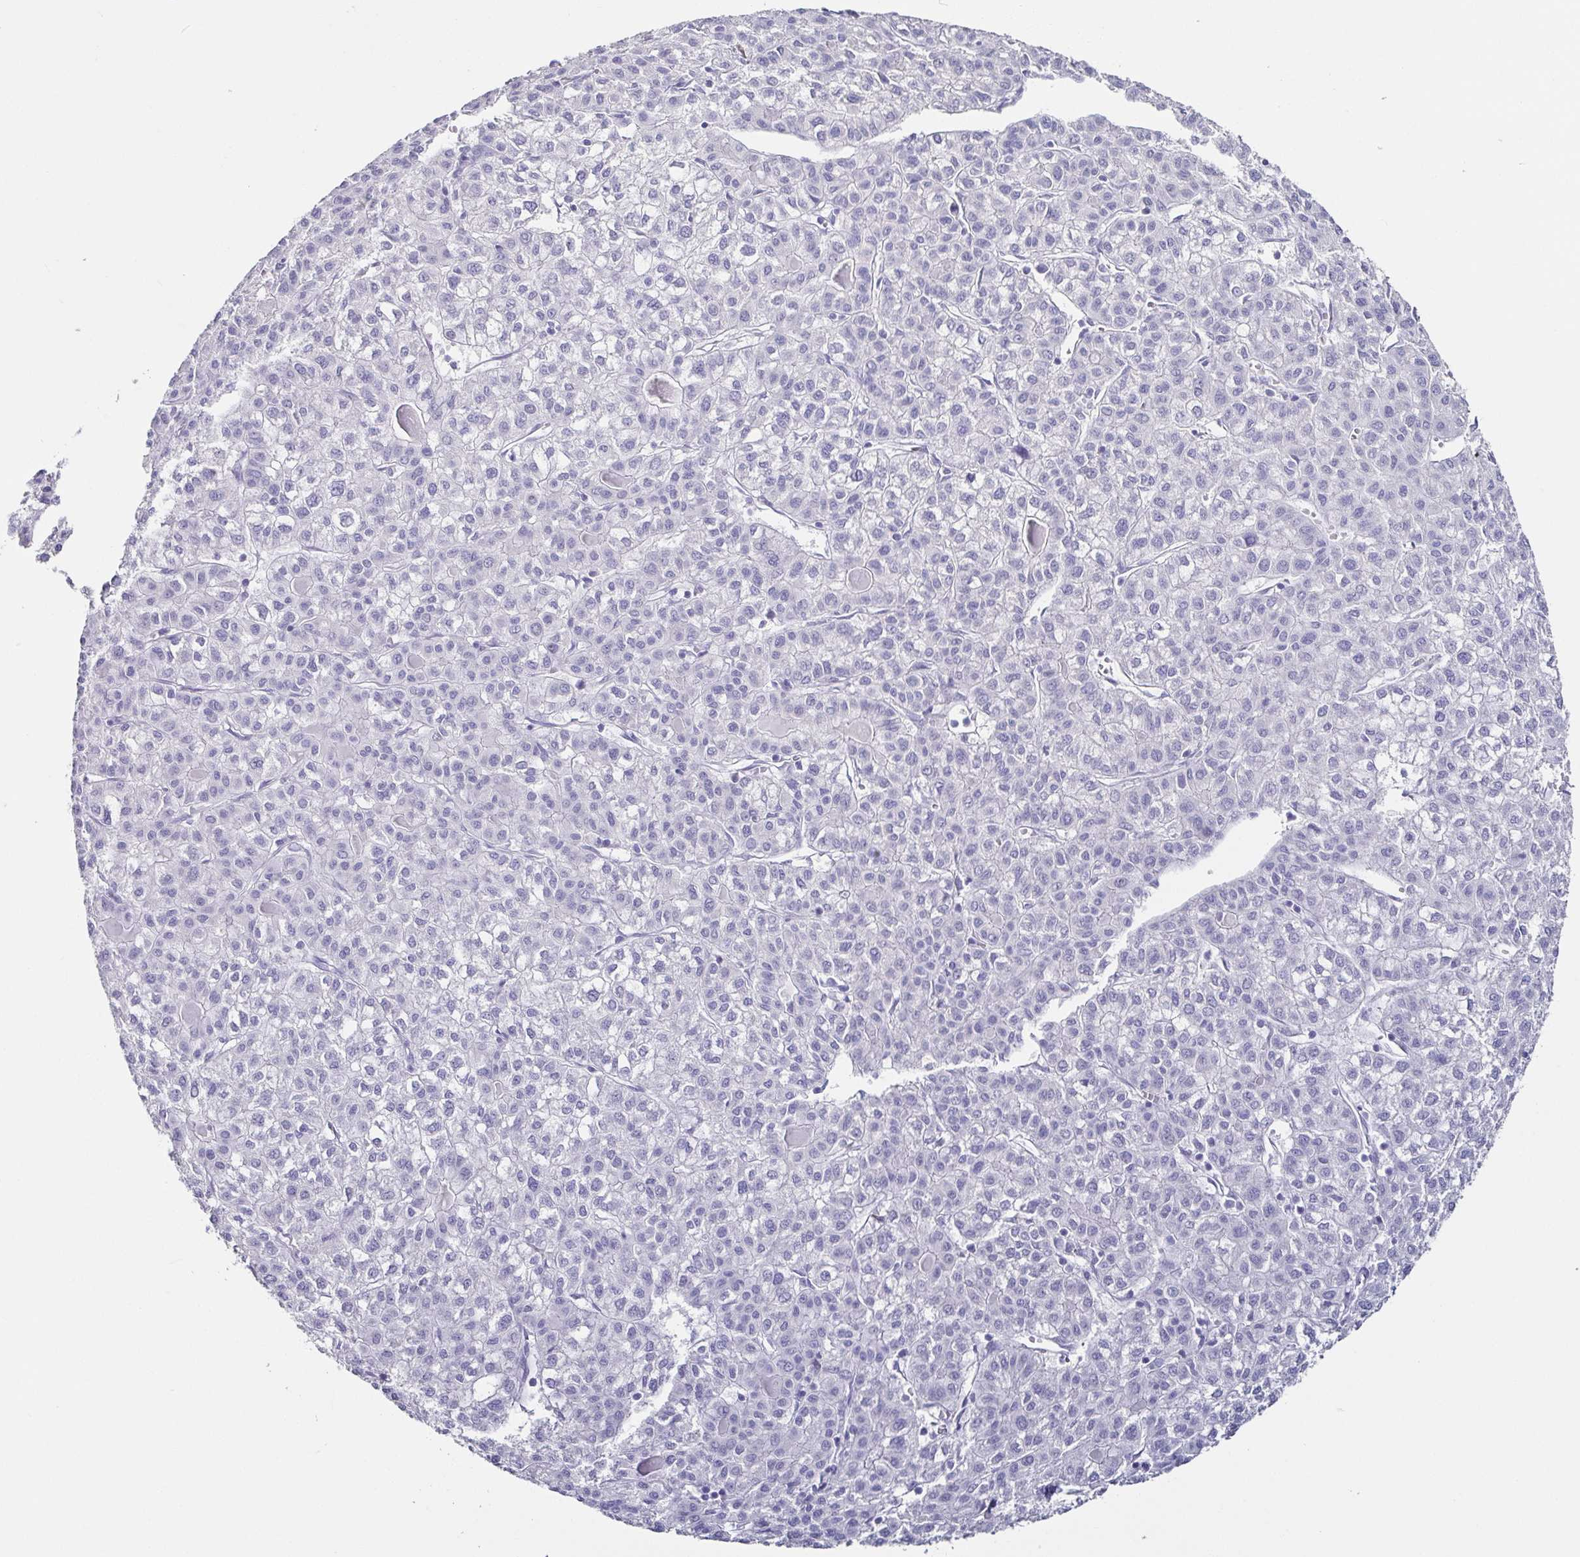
{"staining": {"intensity": "negative", "quantity": "none", "location": "none"}, "tissue": "liver cancer", "cell_type": "Tumor cells", "image_type": "cancer", "snomed": [{"axis": "morphology", "description": "Carcinoma, Hepatocellular, NOS"}, {"axis": "topography", "description": "Liver"}], "caption": "The histopathology image shows no significant staining in tumor cells of liver cancer (hepatocellular carcinoma). The staining is performed using DAB (3,3'-diaminobenzidine) brown chromogen with nuclei counter-stained in using hematoxylin.", "gene": "TNNT2", "patient": {"sex": "female", "age": 43}}